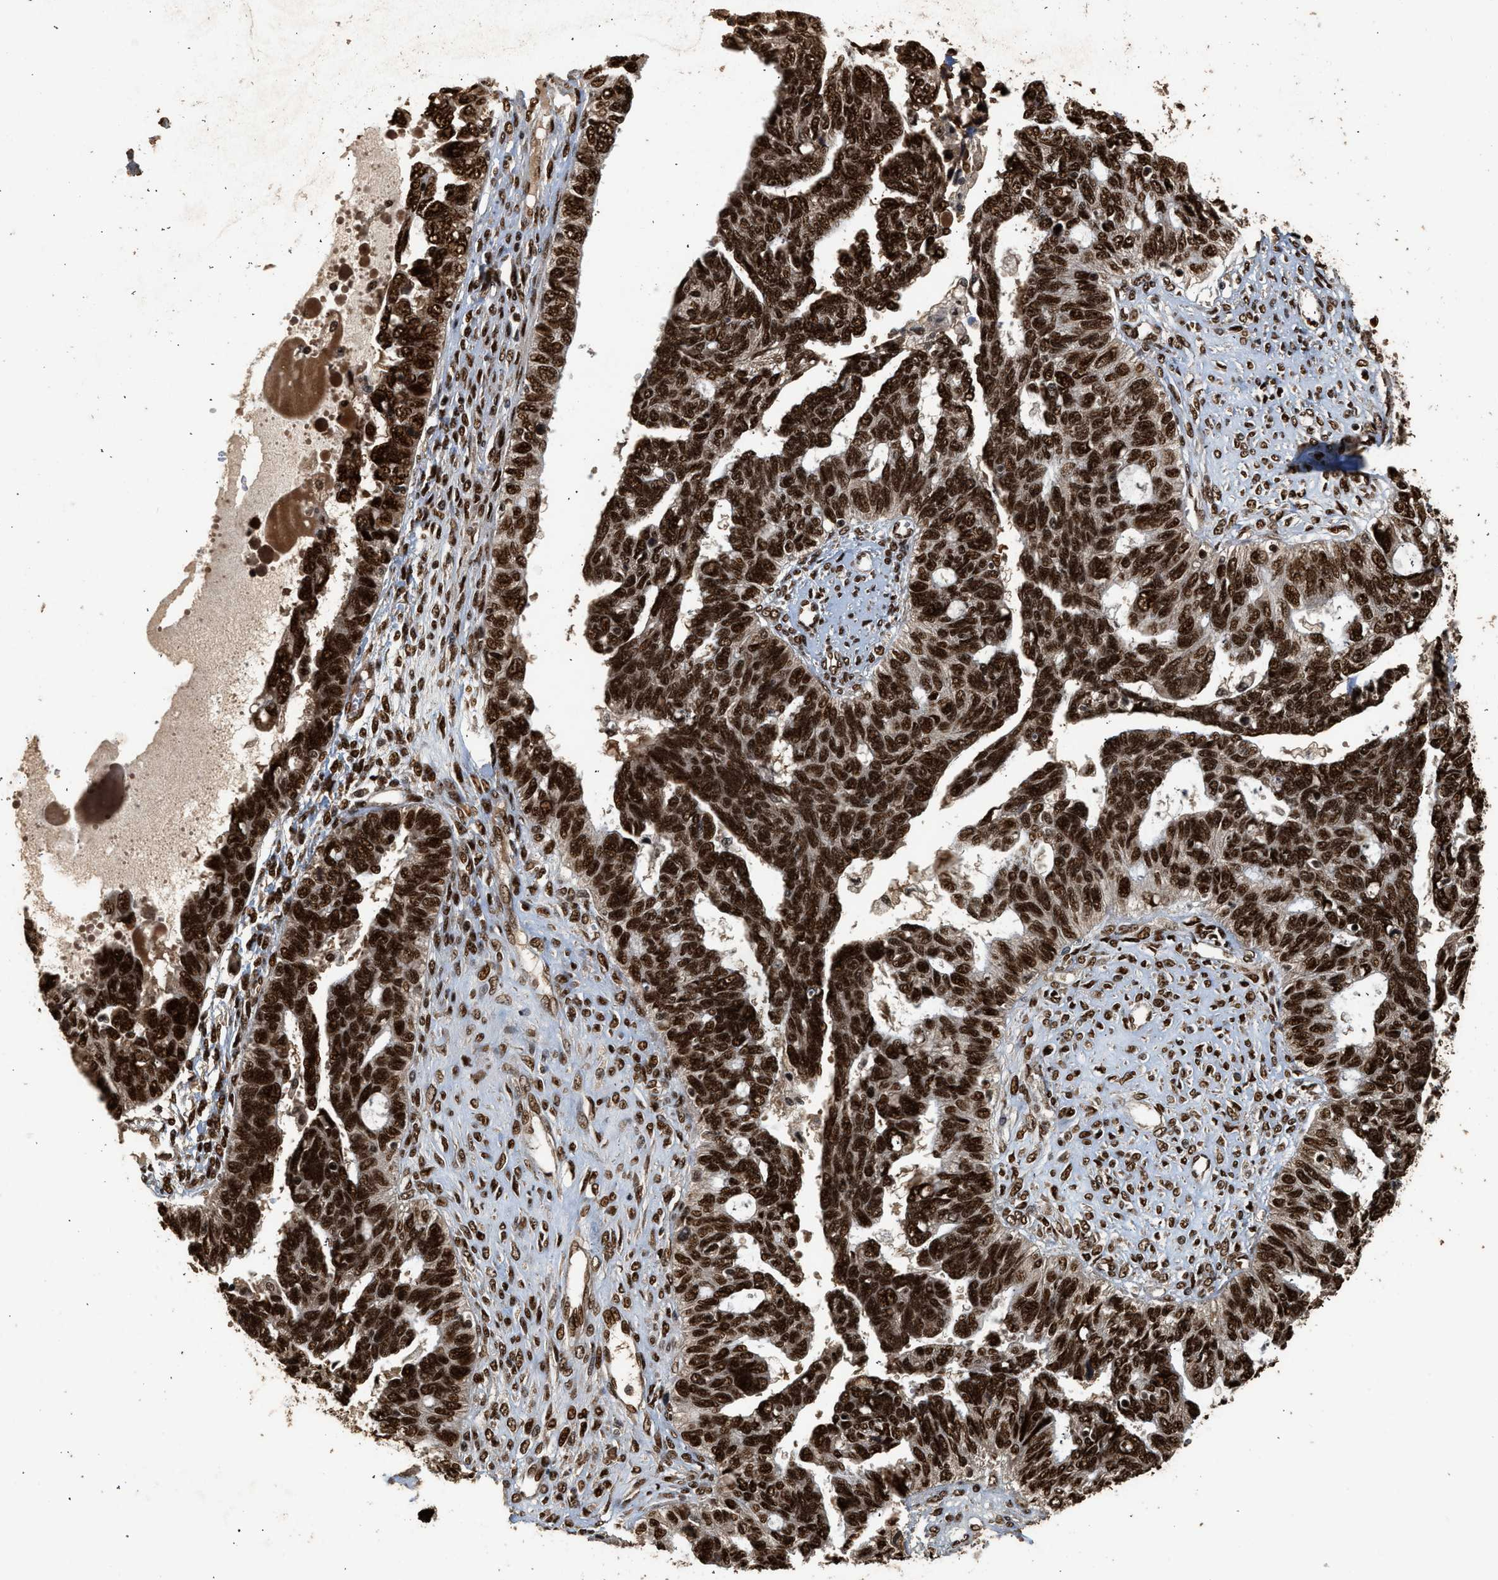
{"staining": {"intensity": "strong", "quantity": ">75%", "location": "nuclear"}, "tissue": "ovarian cancer", "cell_type": "Tumor cells", "image_type": "cancer", "snomed": [{"axis": "morphology", "description": "Cystadenocarcinoma, serous, NOS"}, {"axis": "topography", "description": "Ovary"}], "caption": "Brown immunohistochemical staining in ovarian cancer (serous cystadenocarcinoma) shows strong nuclear staining in about >75% of tumor cells.", "gene": "PPP4R3B", "patient": {"sex": "female", "age": 79}}